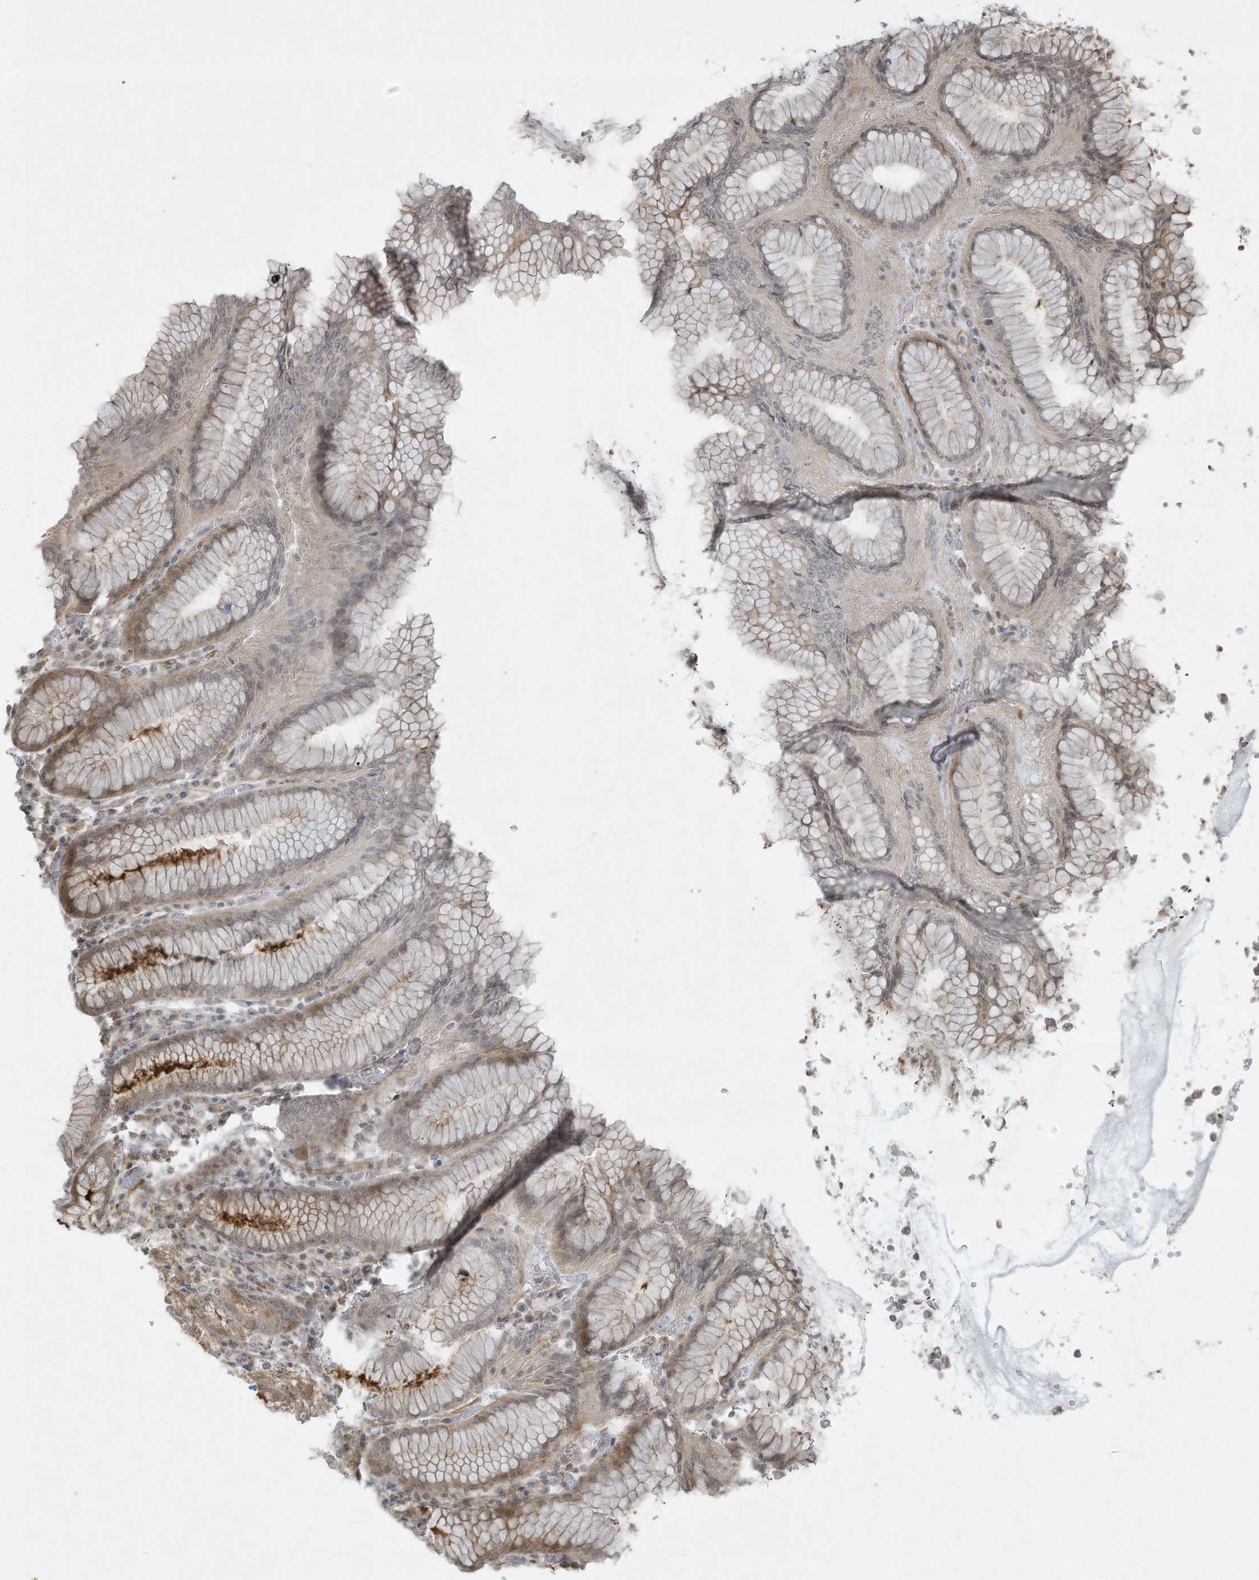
{"staining": {"intensity": "weak", "quantity": "25%-75%", "location": "cytoplasmic/membranous"}, "tissue": "stomach", "cell_type": "Glandular cells", "image_type": "normal", "snomed": [{"axis": "morphology", "description": "Normal tissue, NOS"}, {"axis": "topography", "description": "Stomach"}, {"axis": "topography", "description": "Stomach, lower"}], "caption": "Immunohistochemical staining of normal human stomach reveals 25%-75% levels of weak cytoplasmic/membranous protein positivity in approximately 25%-75% of glandular cells.", "gene": "ZNF263", "patient": {"sex": "female", "age": 56}}